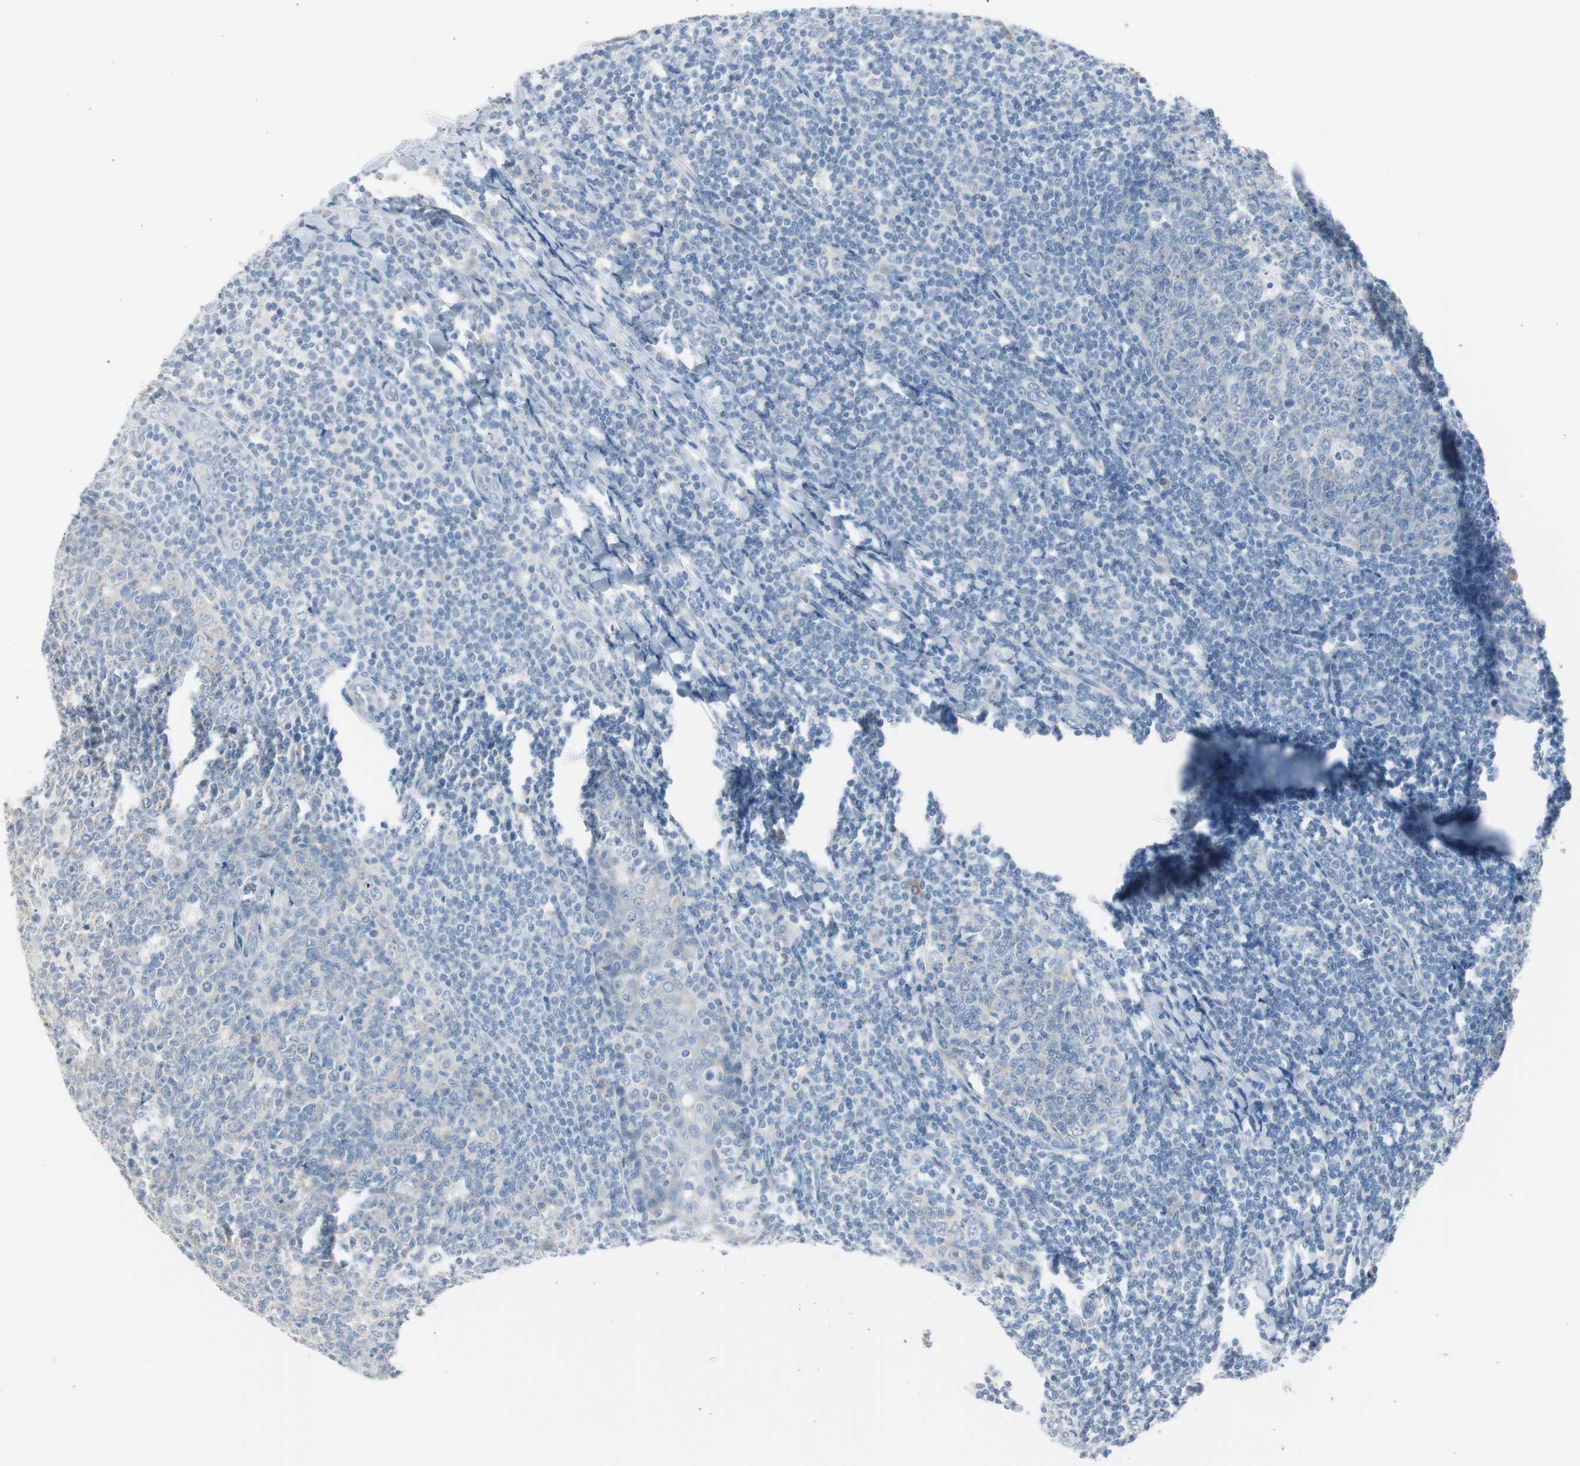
{"staining": {"intensity": "negative", "quantity": "none", "location": "none"}, "tissue": "tonsil", "cell_type": "Germinal center cells", "image_type": "normal", "snomed": [{"axis": "morphology", "description": "Normal tissue, NOS"}, {"axis": "topography", "description": "Tonsil"}], "caption": "Immunohistochemistry photomicrograph of unremarkable tonsil stained for a protein (brown), which reveals no staining in germinal center cells. Brightfield microscopy of immunohistochemistry (IHC) stained with DAB (3,3'-diaminobenzidine) (brown) and hematoxylin (blue), captured at high magnification.", "gene": "S100A7A", "patient": {"sex": "male", "age": 31}}